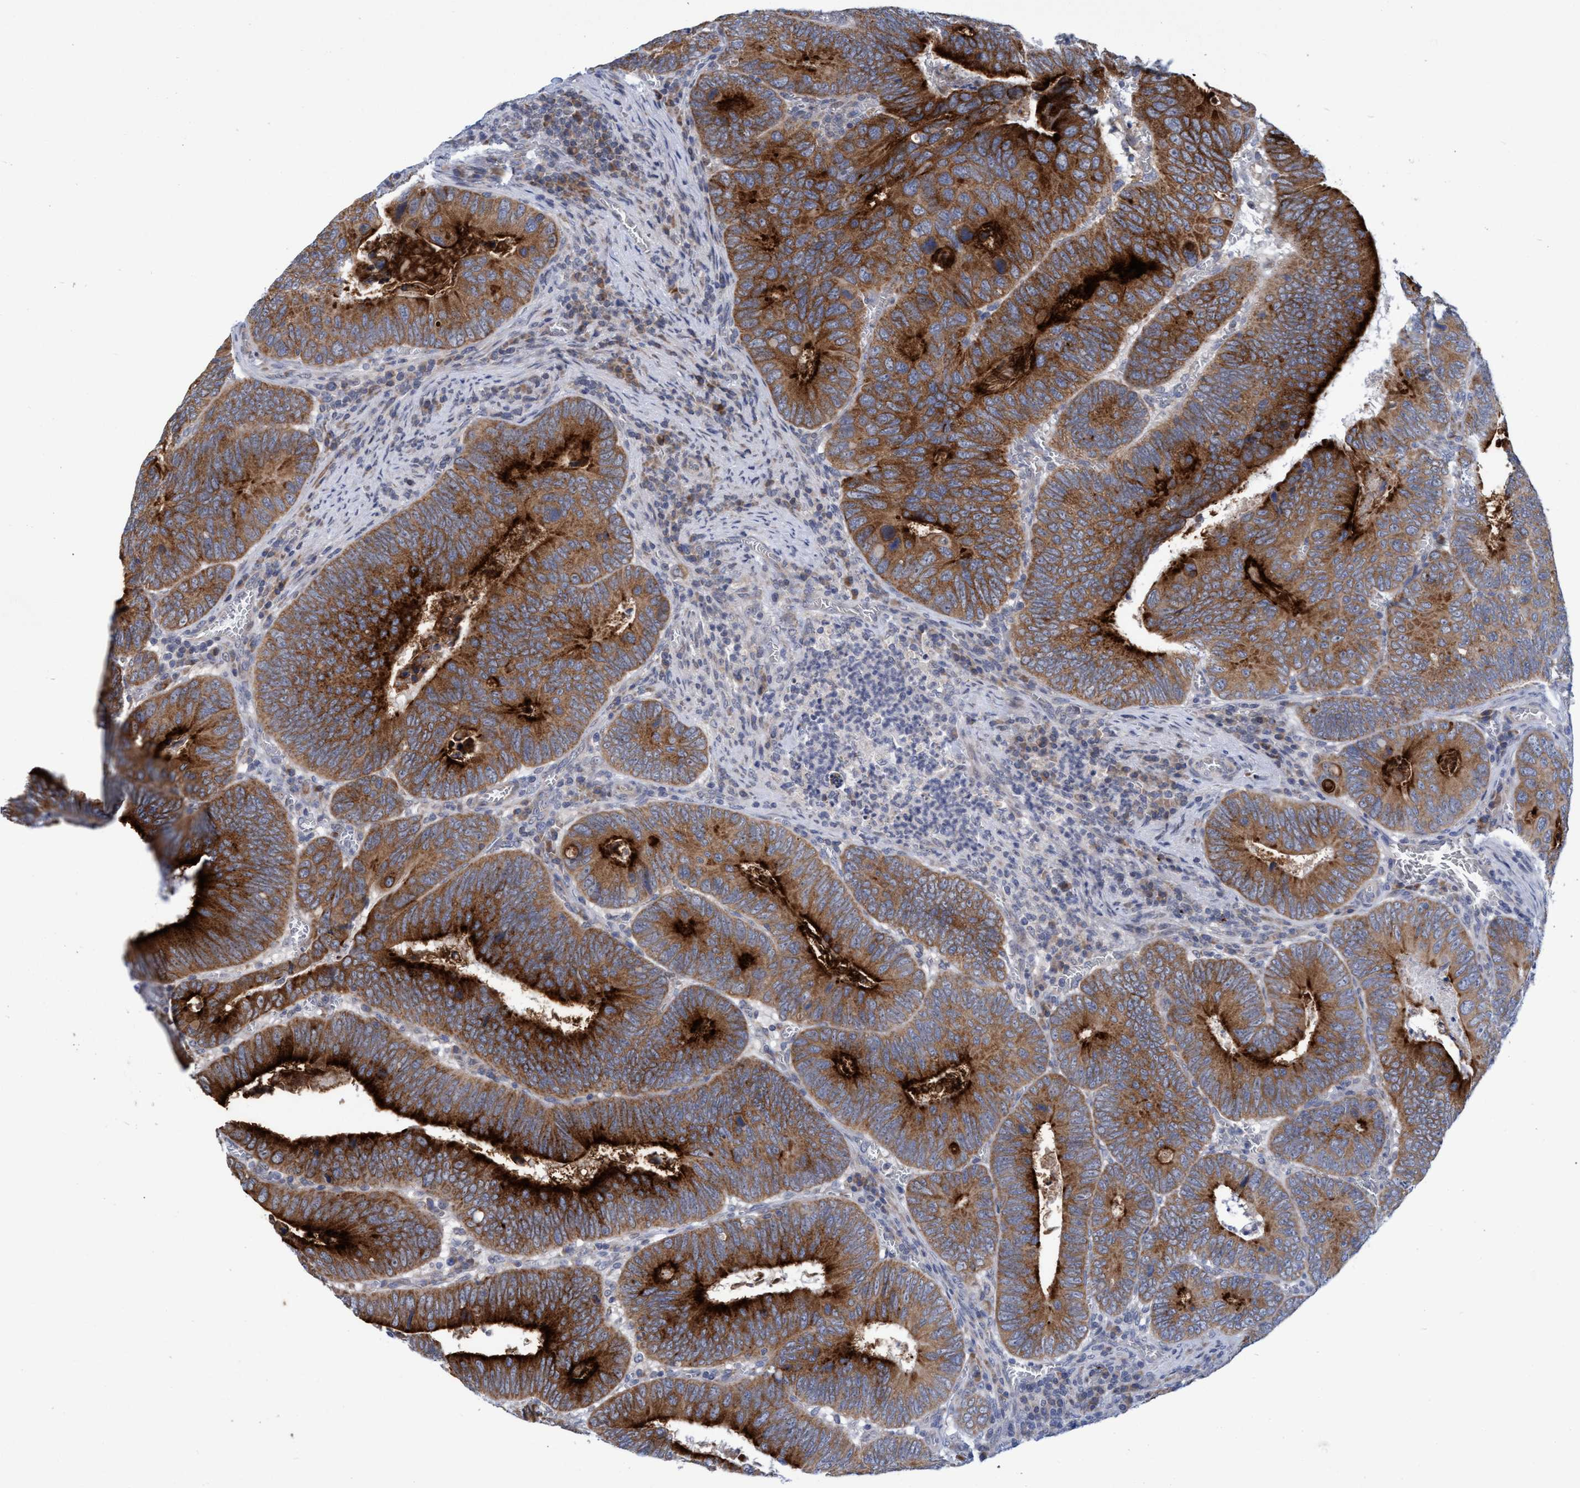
{"staining": {"intensity": "strong", "quantity": ">75%", "location": "cytoplasmic/membranous"}, "tissue": "colorectal cancer", "cell_type": "Tumor cells", "image_type": "cancer", "snomed": [{"axis": "morphology", "description": "Inflammation, NOS"}, {"axis": "morphology", "description": "Adenocarcinoma, NOS"}, {"axis": "topography", "description": "Colon"}], "caption": "Strong cytoplasmic/membranous positivity is present in about >75% of tumor cells in adenocarcinoma (colorectal). The protein of interest is stained brown, and the nuclei are stained in blue (DAB IHC with brightfield microscopy, high magnification).", "gene": "NAT16", "patient": {"sex": "male", "age": 72}}